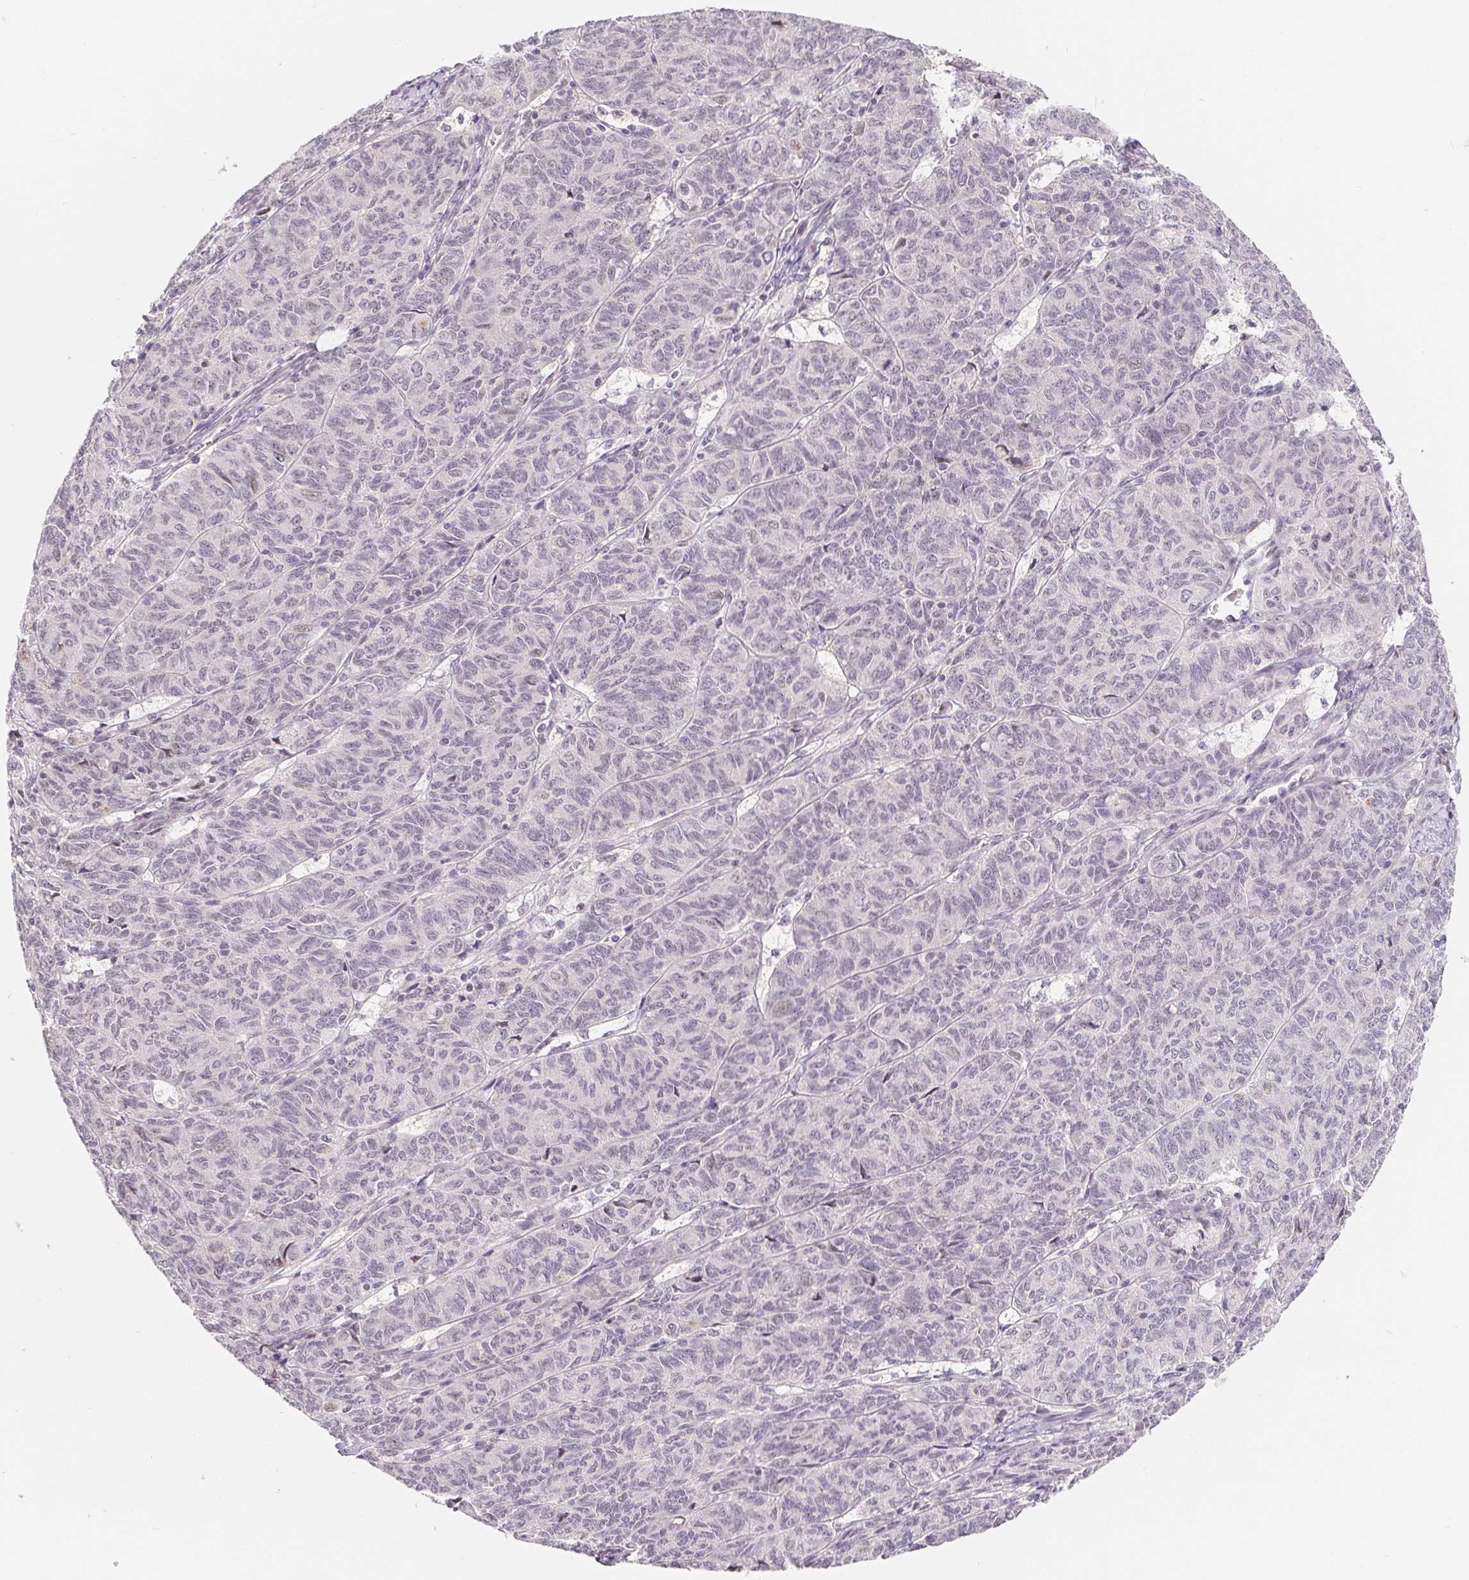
{"staining": {"intensity": "negative", "quantity": "none", "location": "none"}, "tissue": "ovarian cancer", "cell_type": "Tumor cells", "image_type": "cancer", "snomed": [{"axis": "morphology", "description": "Carcinoma, endometroid"}, {"axis": "topography", "description": "Ovary"}], "caption": "Immunohistochemistry of human ovarian endometroid carcinoma demonstrates no positivity in tumor cells.", "gene": "LCA5L", "patient": {"sex": "female", "age": 80}}